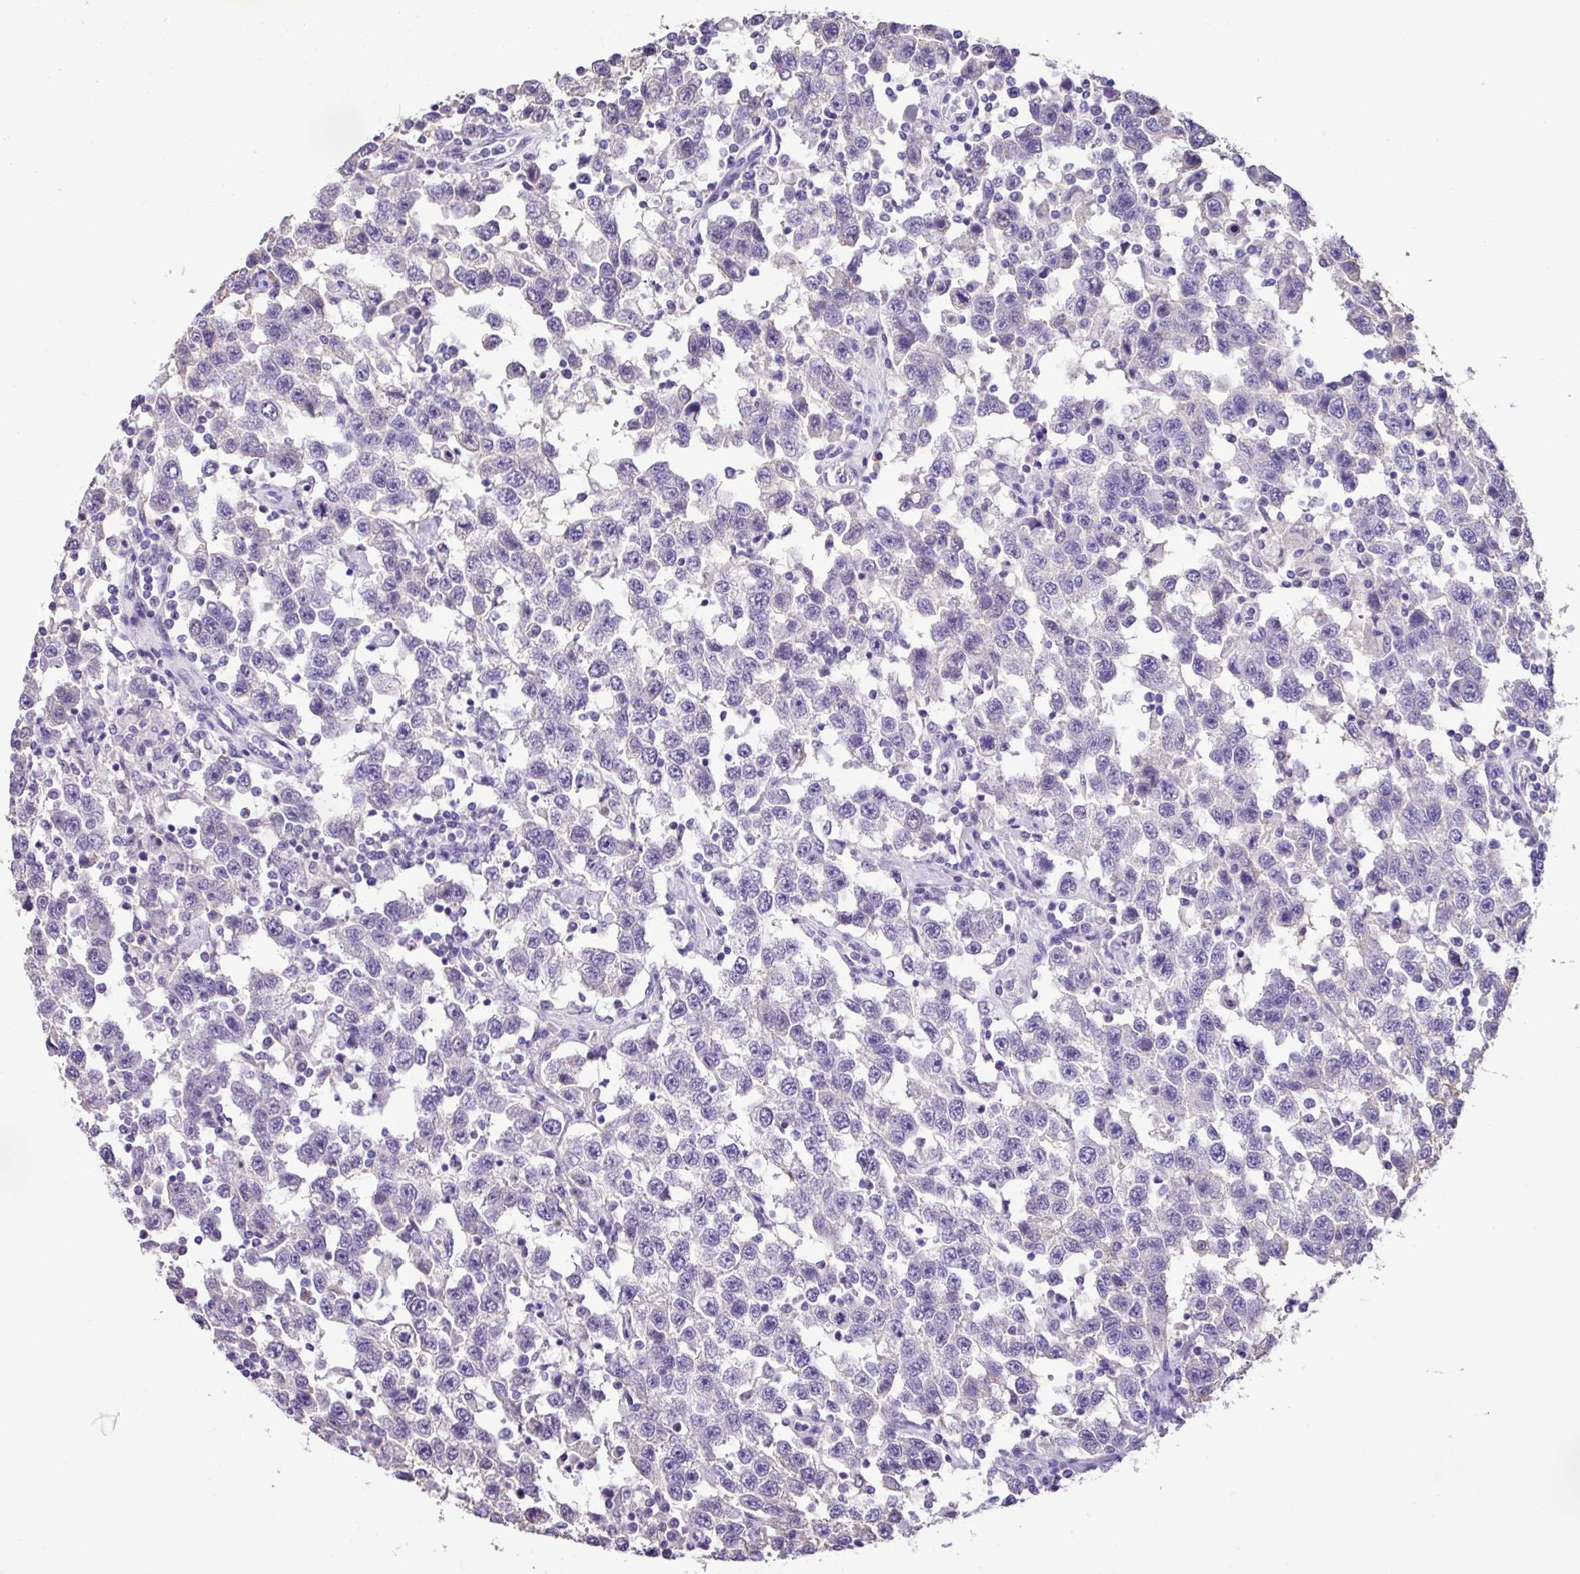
{"staining": {"intensity": "negative", "quantity": "none", "location": "none"}, "tissue": "testis cancer", "cell_type": "Tumor cells", "image_type": "cancer", "snomed": [{"axis": "morphology", "description": "Seminoma, NOS"}, {"axis": "topography", "description": "Testis"}], "caption": "Immunohistochemistry image of neoplastic tissue: human seminoma (testis) stained with DAB shows no significant protein staining in tumor cells.", "gene": "EPCAM", "patient": {"sex": "male", "age": 41}}